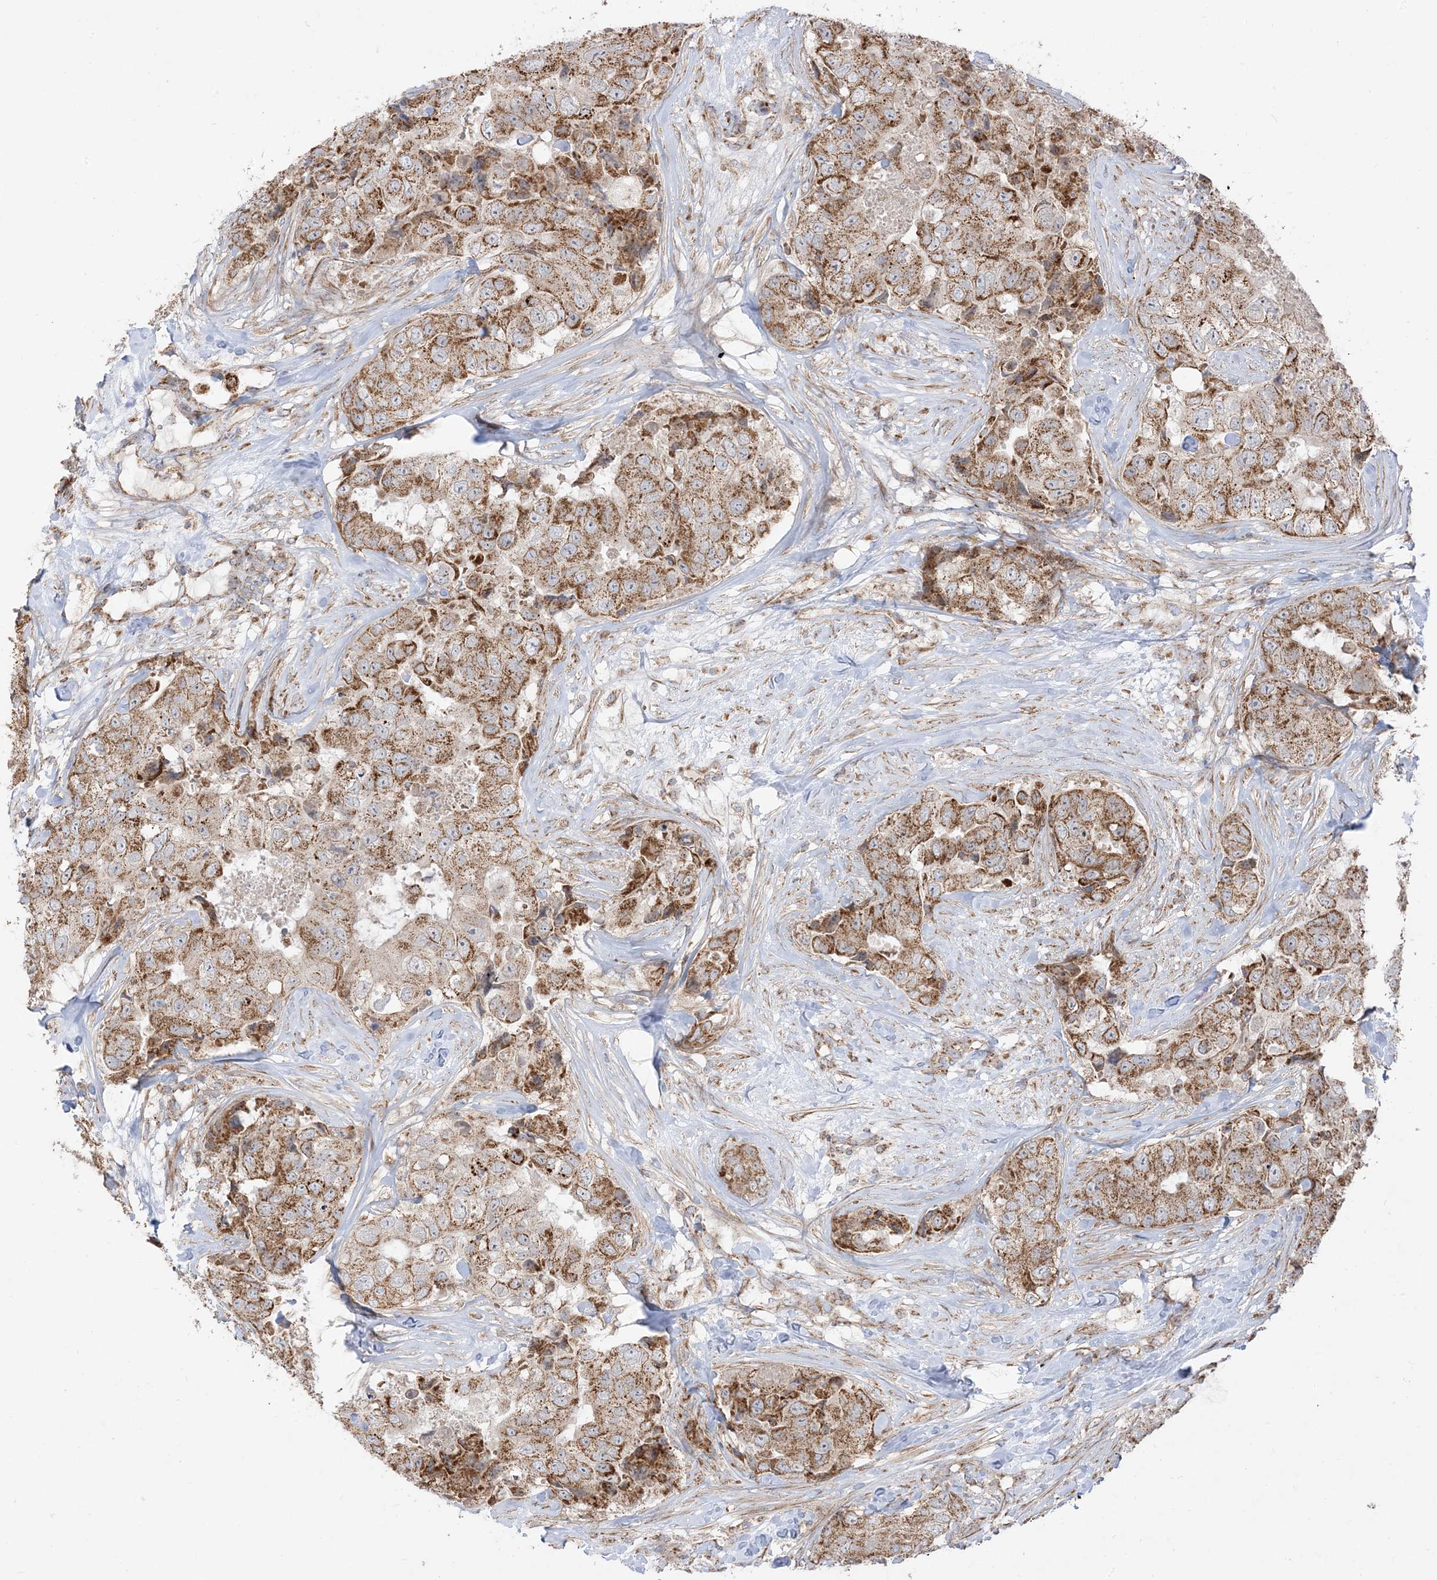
{"staining": {"intensity": "moderate", "quantity": ">75%", "location": "cytoplasmic/membranous"}, "tissue": "breast cancer", "cell_type": "Tumor cells", "image_type": "cancer", "snomed": [{"axis": "morphology", "description": "Duct carcinoma"}, {"axis": "topography", "description": "Breast"}], "caption": "Immunohistochemistry (IHC) micrograph of breast infiltrating ductal carcinoma stained for a protein (brown), which demonstrates medium levels of moderate cytoplasmic/membranous expression in about >75% of tumor cells.", "gene": "AARS2", "patient": {"sex": "female", "age": 62}}